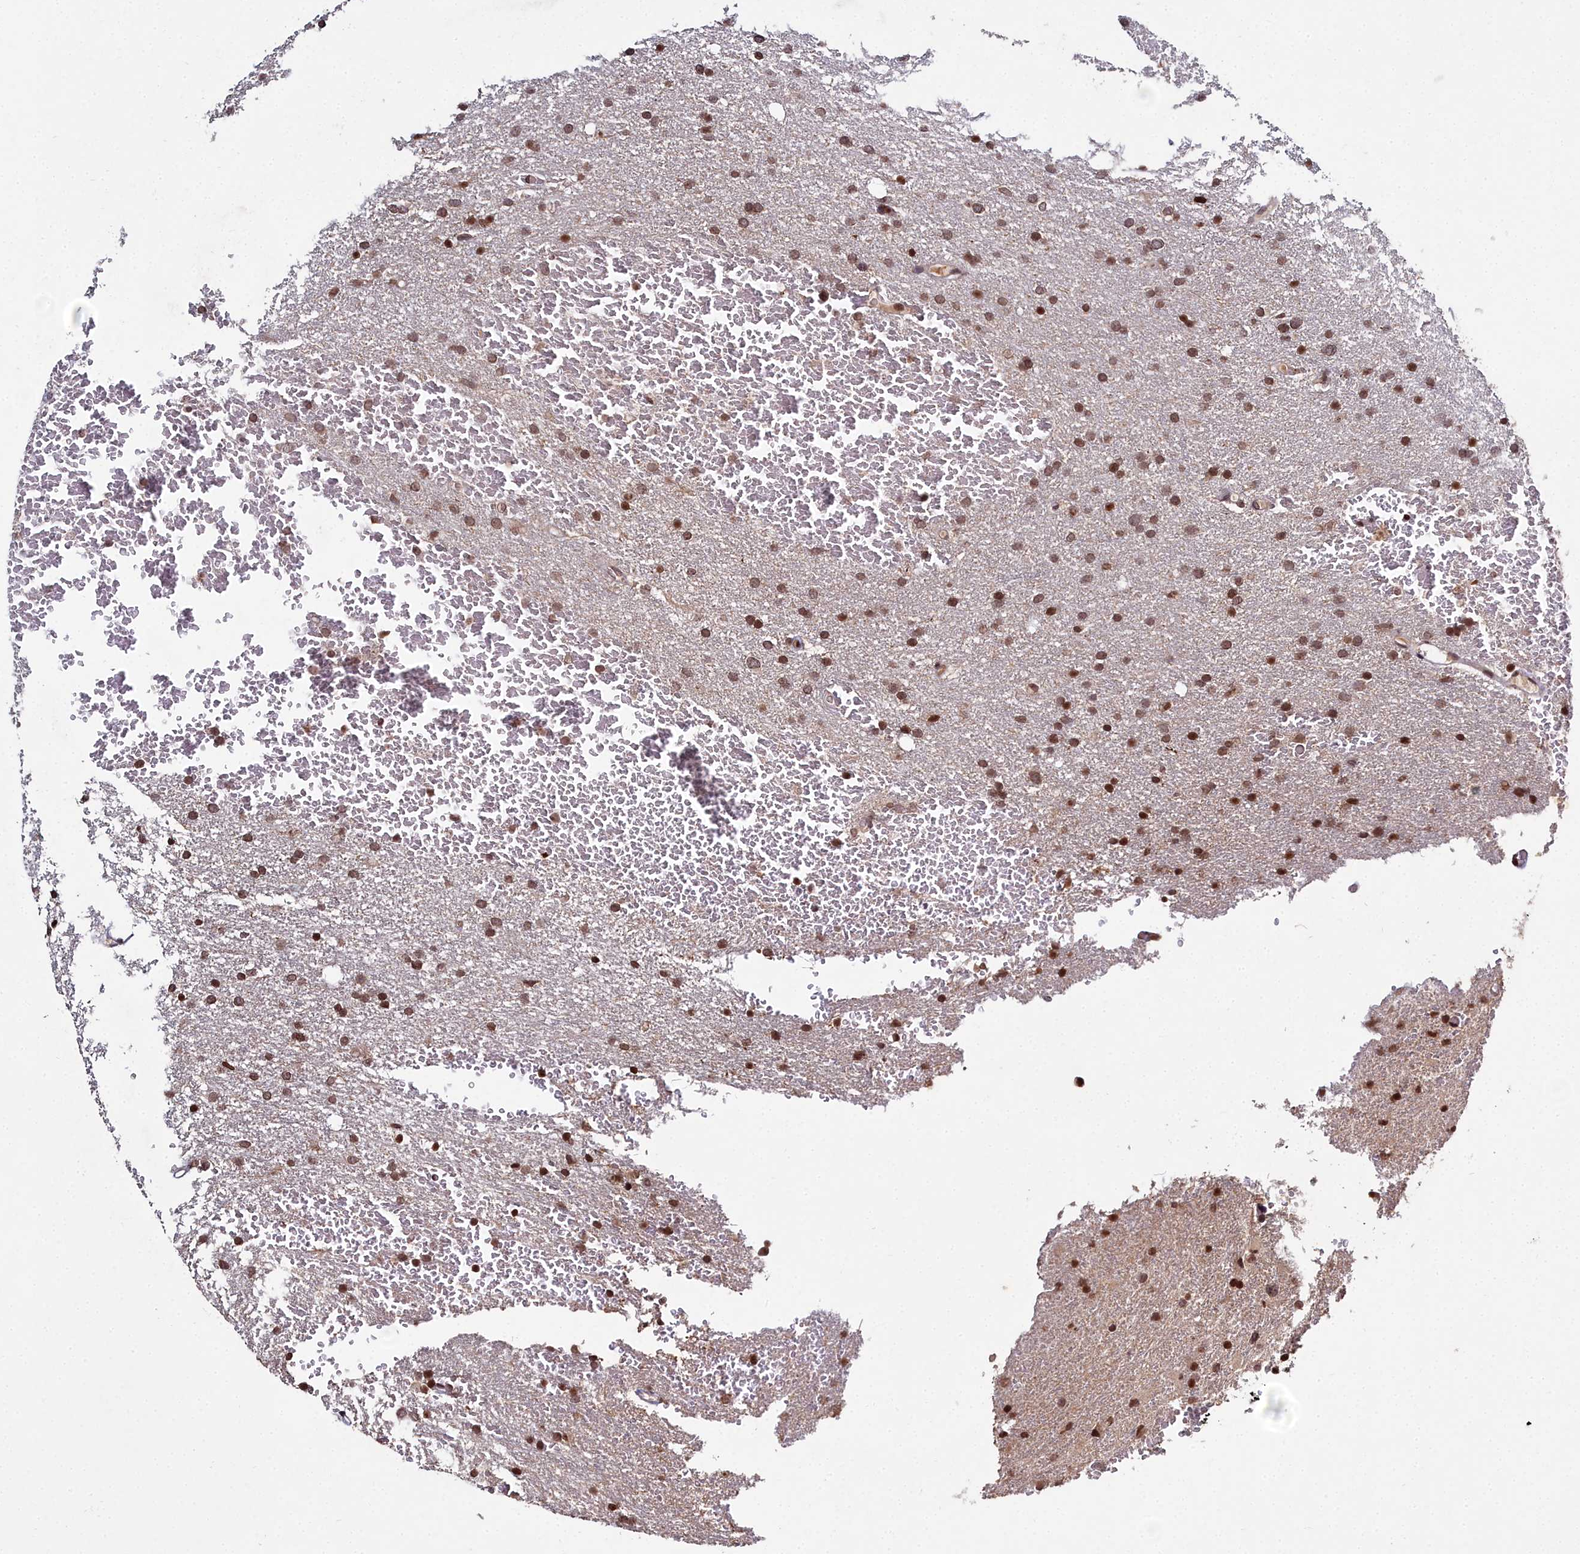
{"staining": {"intensity": "moderate", "quantity": ">75%", "location": "cytoplasmic/membranous,nuclear"}, "tissue": "glioma", "cell_type": "Tumor cells", "image_type": "cancer", "snomed": [{"axis": "morphology", "description": "Glioma, malignant, High grade"}, {"axis": "topography", "description": "Cerebral cortex"}], "caption": "Malignant glioma (high-grade) stained for a protein (brown) shows moderate cytoplasmic/membranous and nuclear positive staining in approximately >75% of tumor cells.", "gene": "FZD4", "patient": {"sex": "female", "age": 36}}